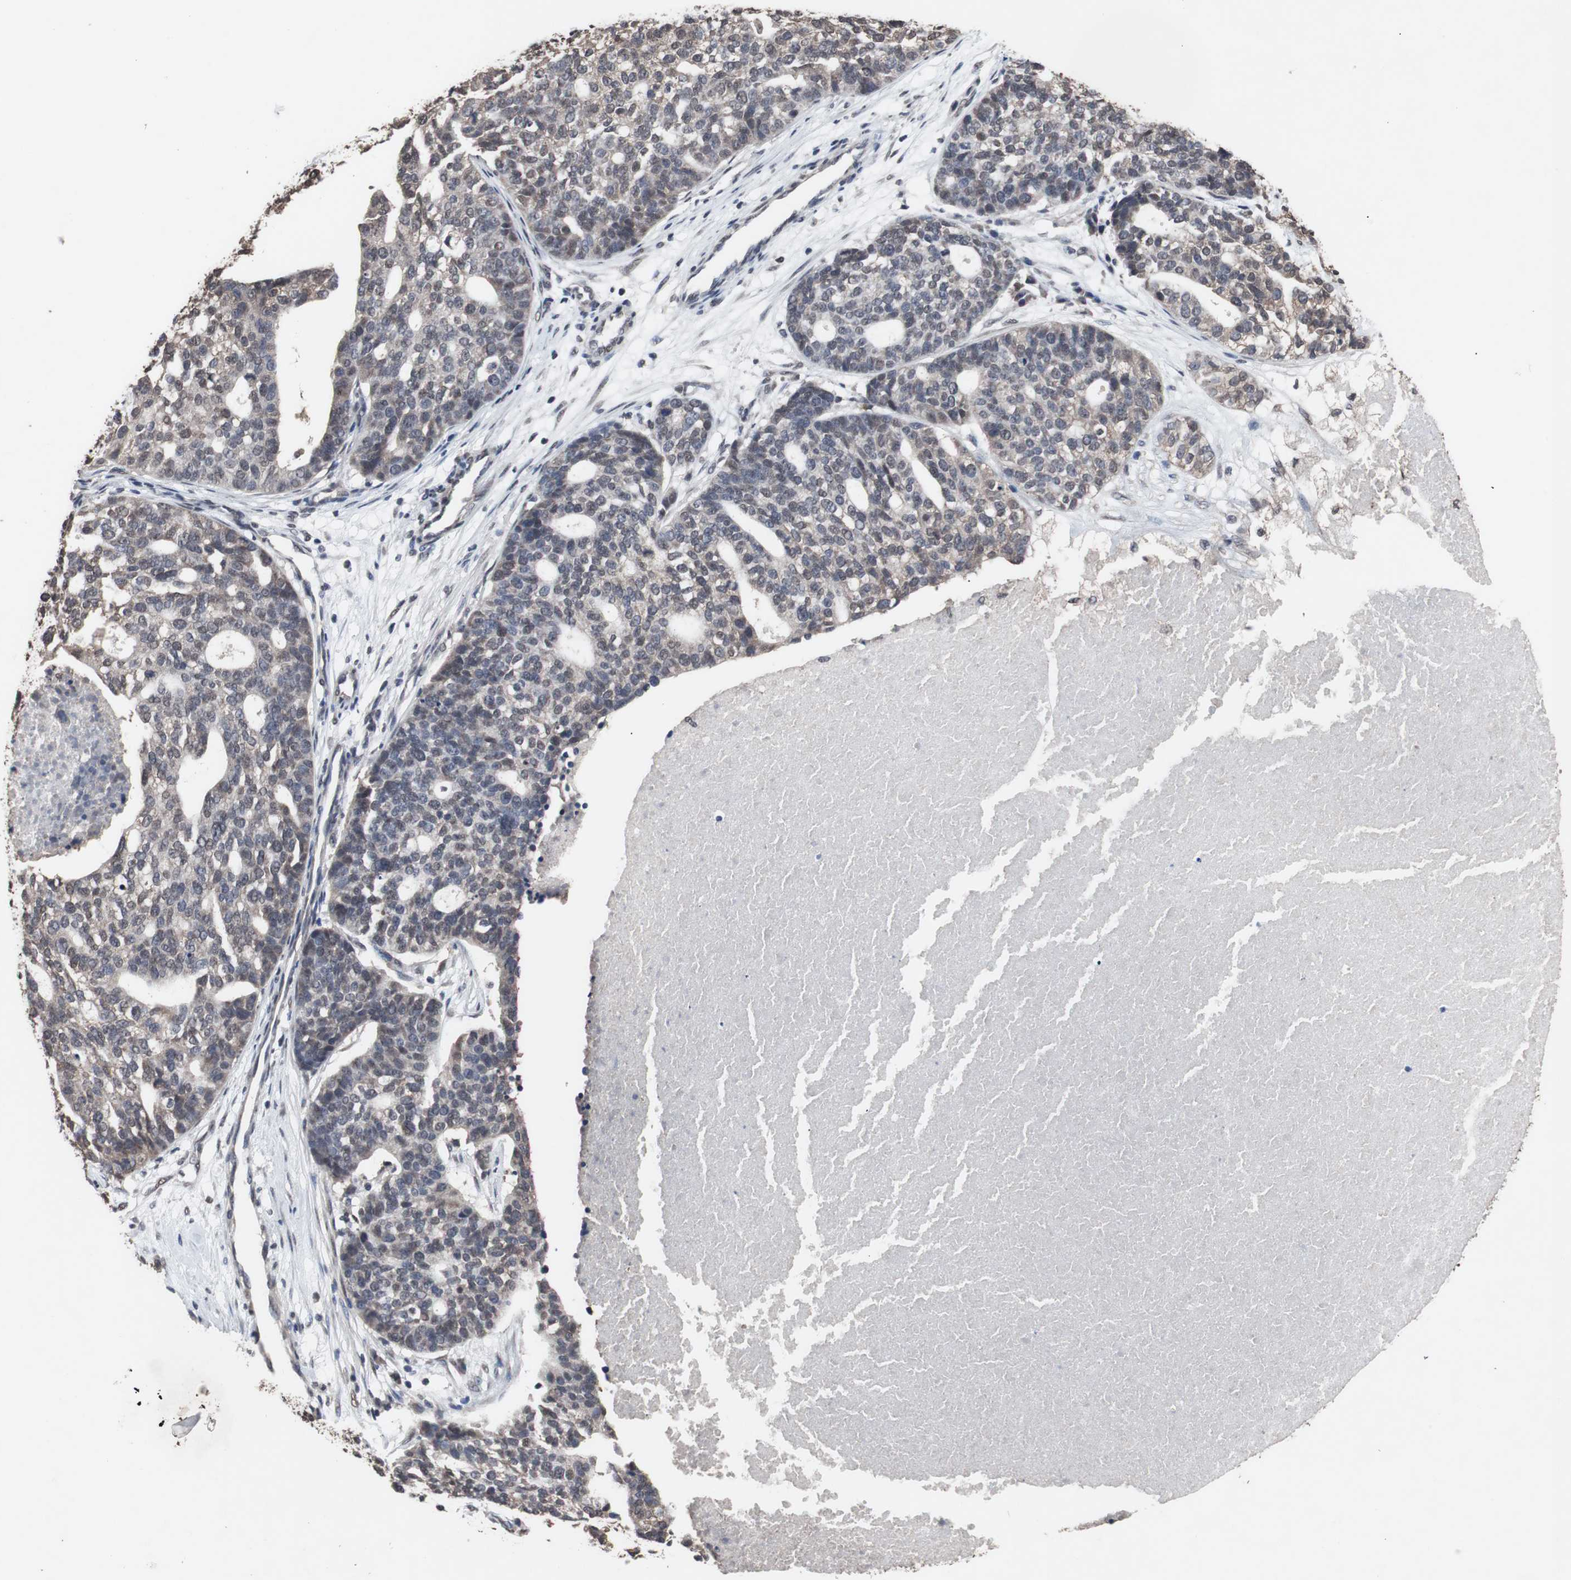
{"staining": {"intensity": "weak", "quantity": "25%-75%", "location": "nuclear"}, "tissue": "ovarian cancer", "cell_type": "Tumor cells", "image_type": "cancer", "snomed": [{"axis": "morphology", "description": "Cystadenocarcinoma, serous, NOS"}, {"axis": "topography", "description": "Ovary"}], "caption": "The image reveals a brown stain indicating the presence of a protein in the nuclear of tumor cells in ovarian serous cystadenocarcinoma. The staining was performed using DAB (3,3'-diaminobenzidine) to visualize the protein expression in brown, while the nuclei were stained in blue with hematoxylin (Magnification: 20x).", "gene": "MED27", "patient": {"sex": "female", "age": 59}}